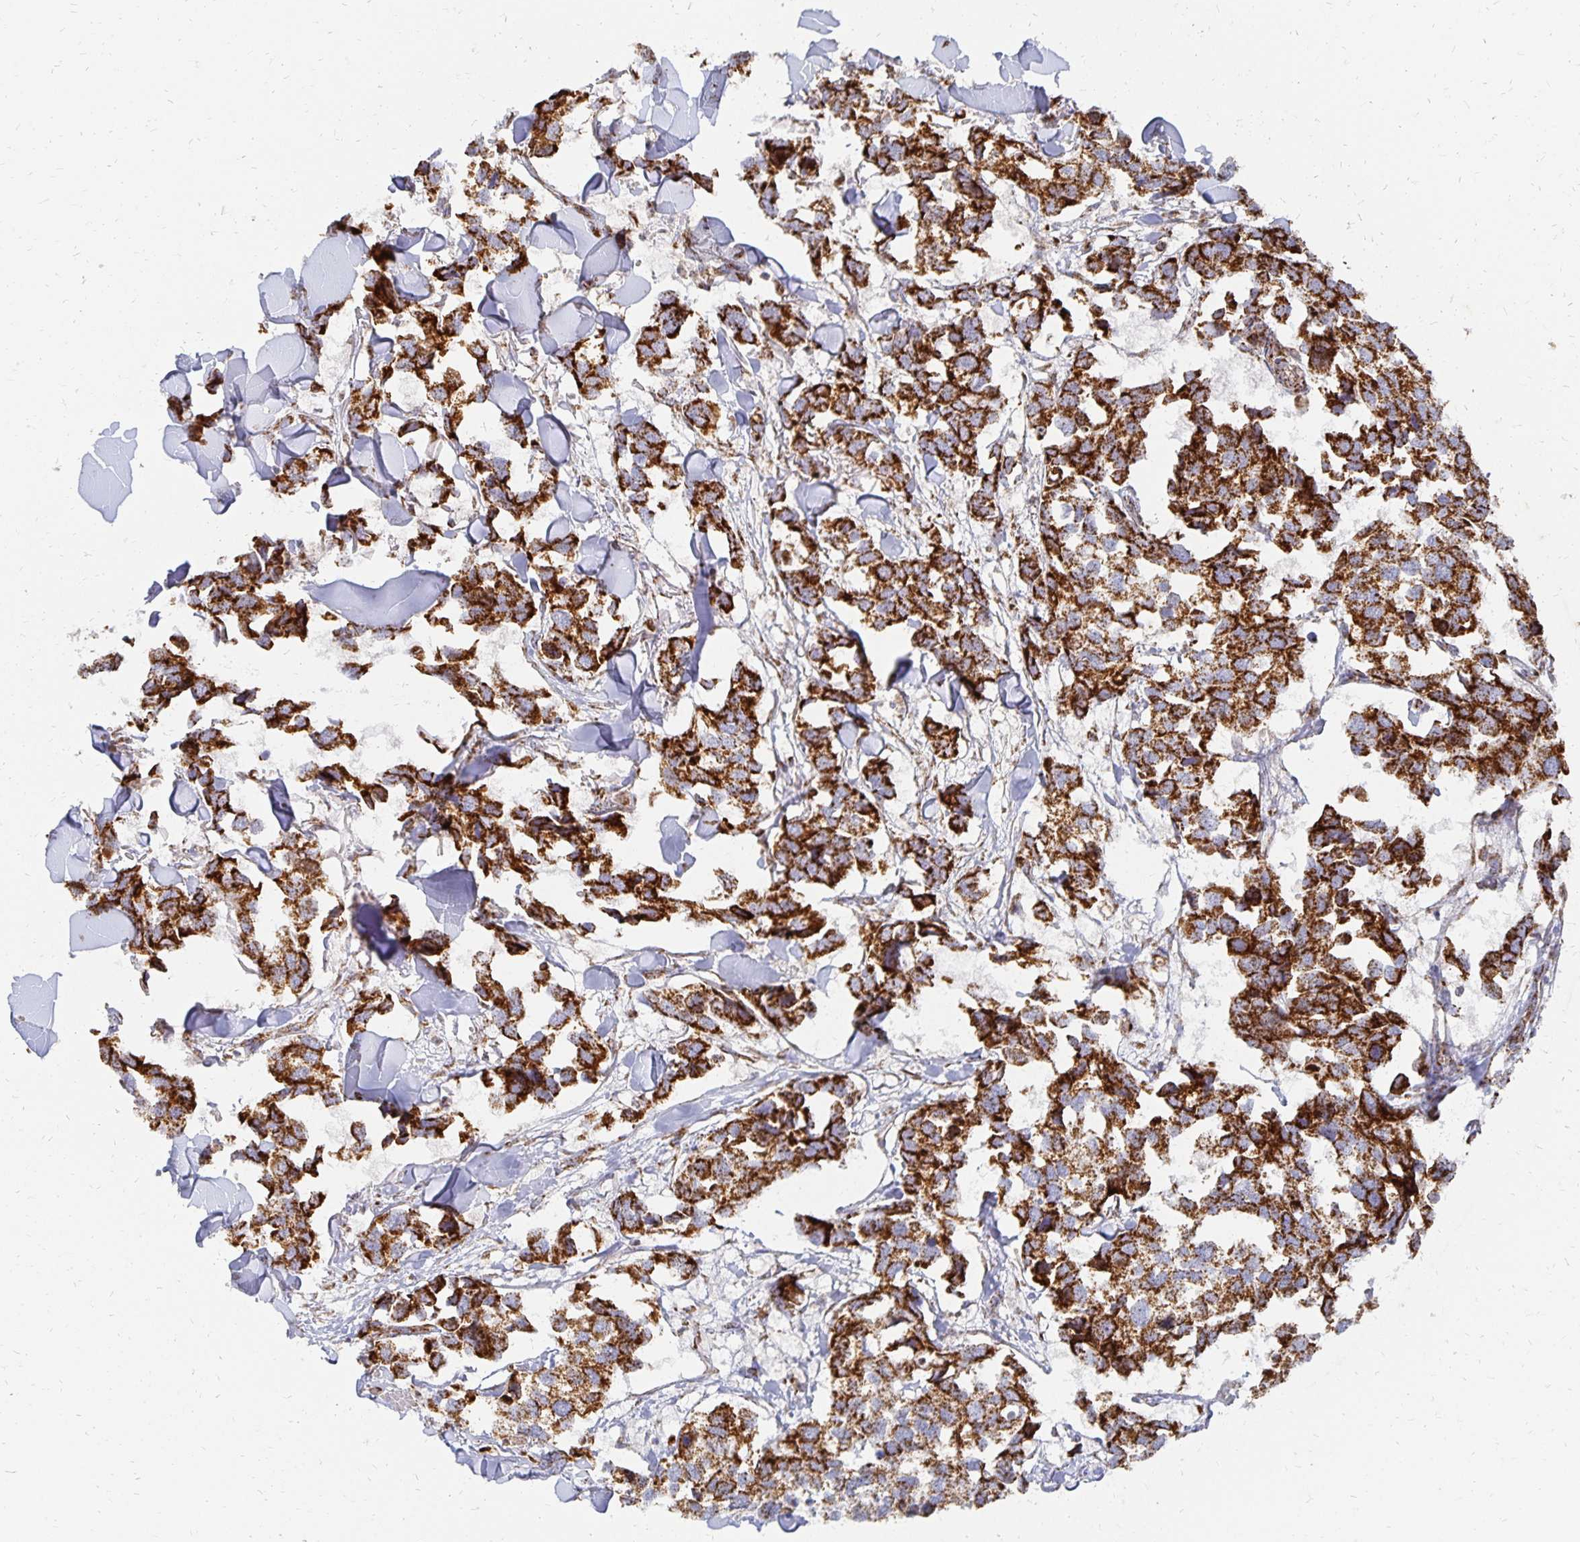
{"staining": {"intensity": "strong", "quantity": ">75%", "location": "cytoplasmic/membranous"}, "tissue": "breast cancer", "cell_type": "Tumor cells", "image_type": "cancer", "snomed": [{"axis": "morphology", "description": "Duct carcinoma"}, {"axis": "topography", "description": "Breast"}], "caption": "Immunohistochemistry photomicrograph of intraductal carcinoma (breast) stained for a protein (brown), which reveals high levels of strong cytoplasmic/membranous expression in approximately >75% of tumor cells.", "gene": "STOML2", "patient": {"sex": "female", "age": 83}}